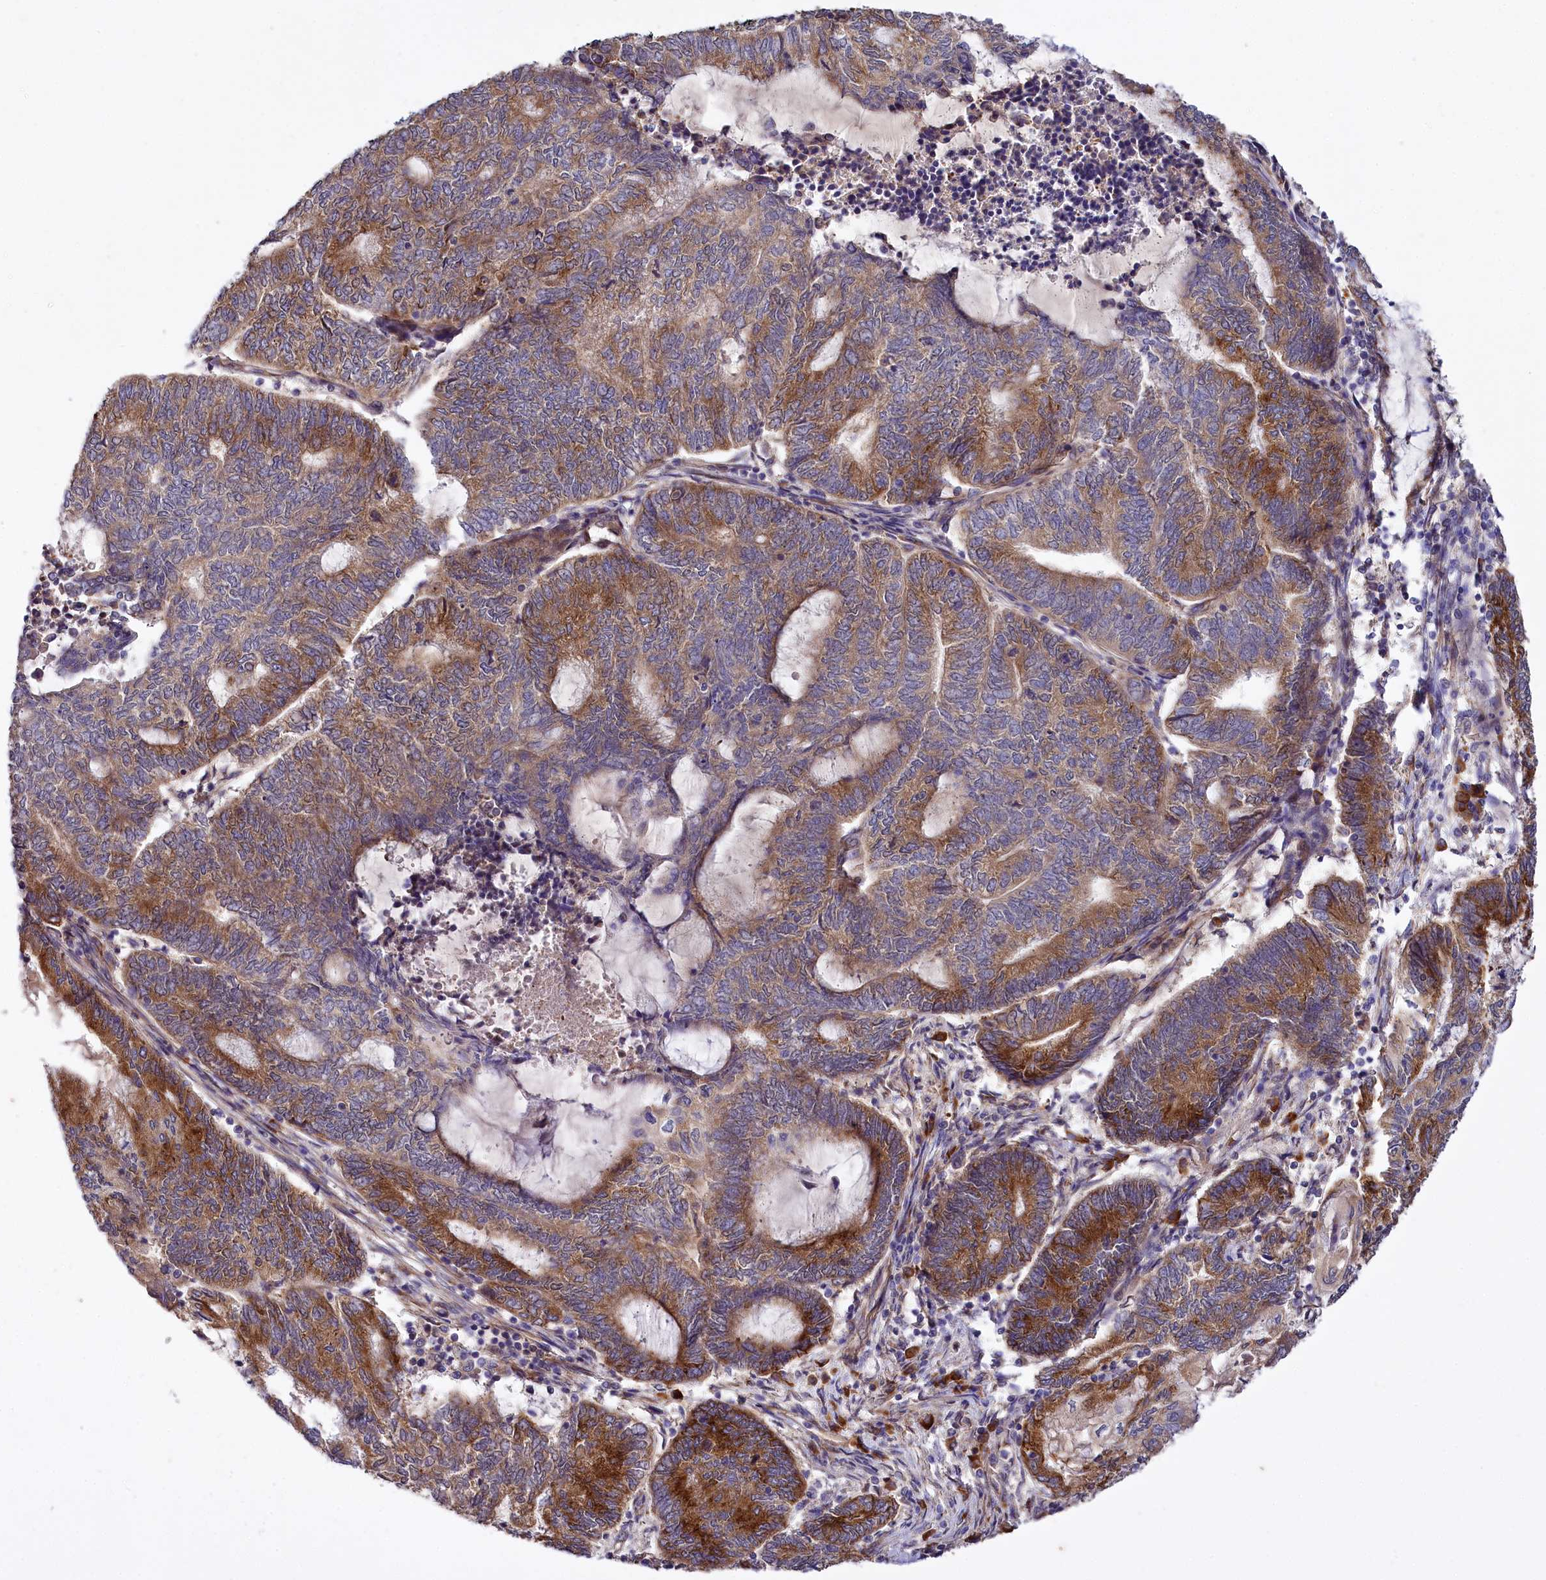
{"staining": {"intensity": "strong", "quantity": "25%-75%", "location": "cytoplasmic/membranous"}, "tissue": "endometrial cancer", "cell_type": "Tumor cells", "image_type": "cancer", "snomed": [{"axis": "morphology", "description": "Adenocarcinoma, NOS"}, {"axis": "topography", "description": "Uterus"}, {"axis": "topography", "description": "Endometrium"}], "caption": "Strong cytoplasmic/membranous protein staining is appreciated in approximately 25%-75% of tumor cells in adenocarcinoma (endometrial). (Stains: DAB in brown, nuclei in blue, Microscopy: brightfield microscopy at high magnification).", "gene": "SPATS2", "patient": {"sex": "female", "age": 70}}